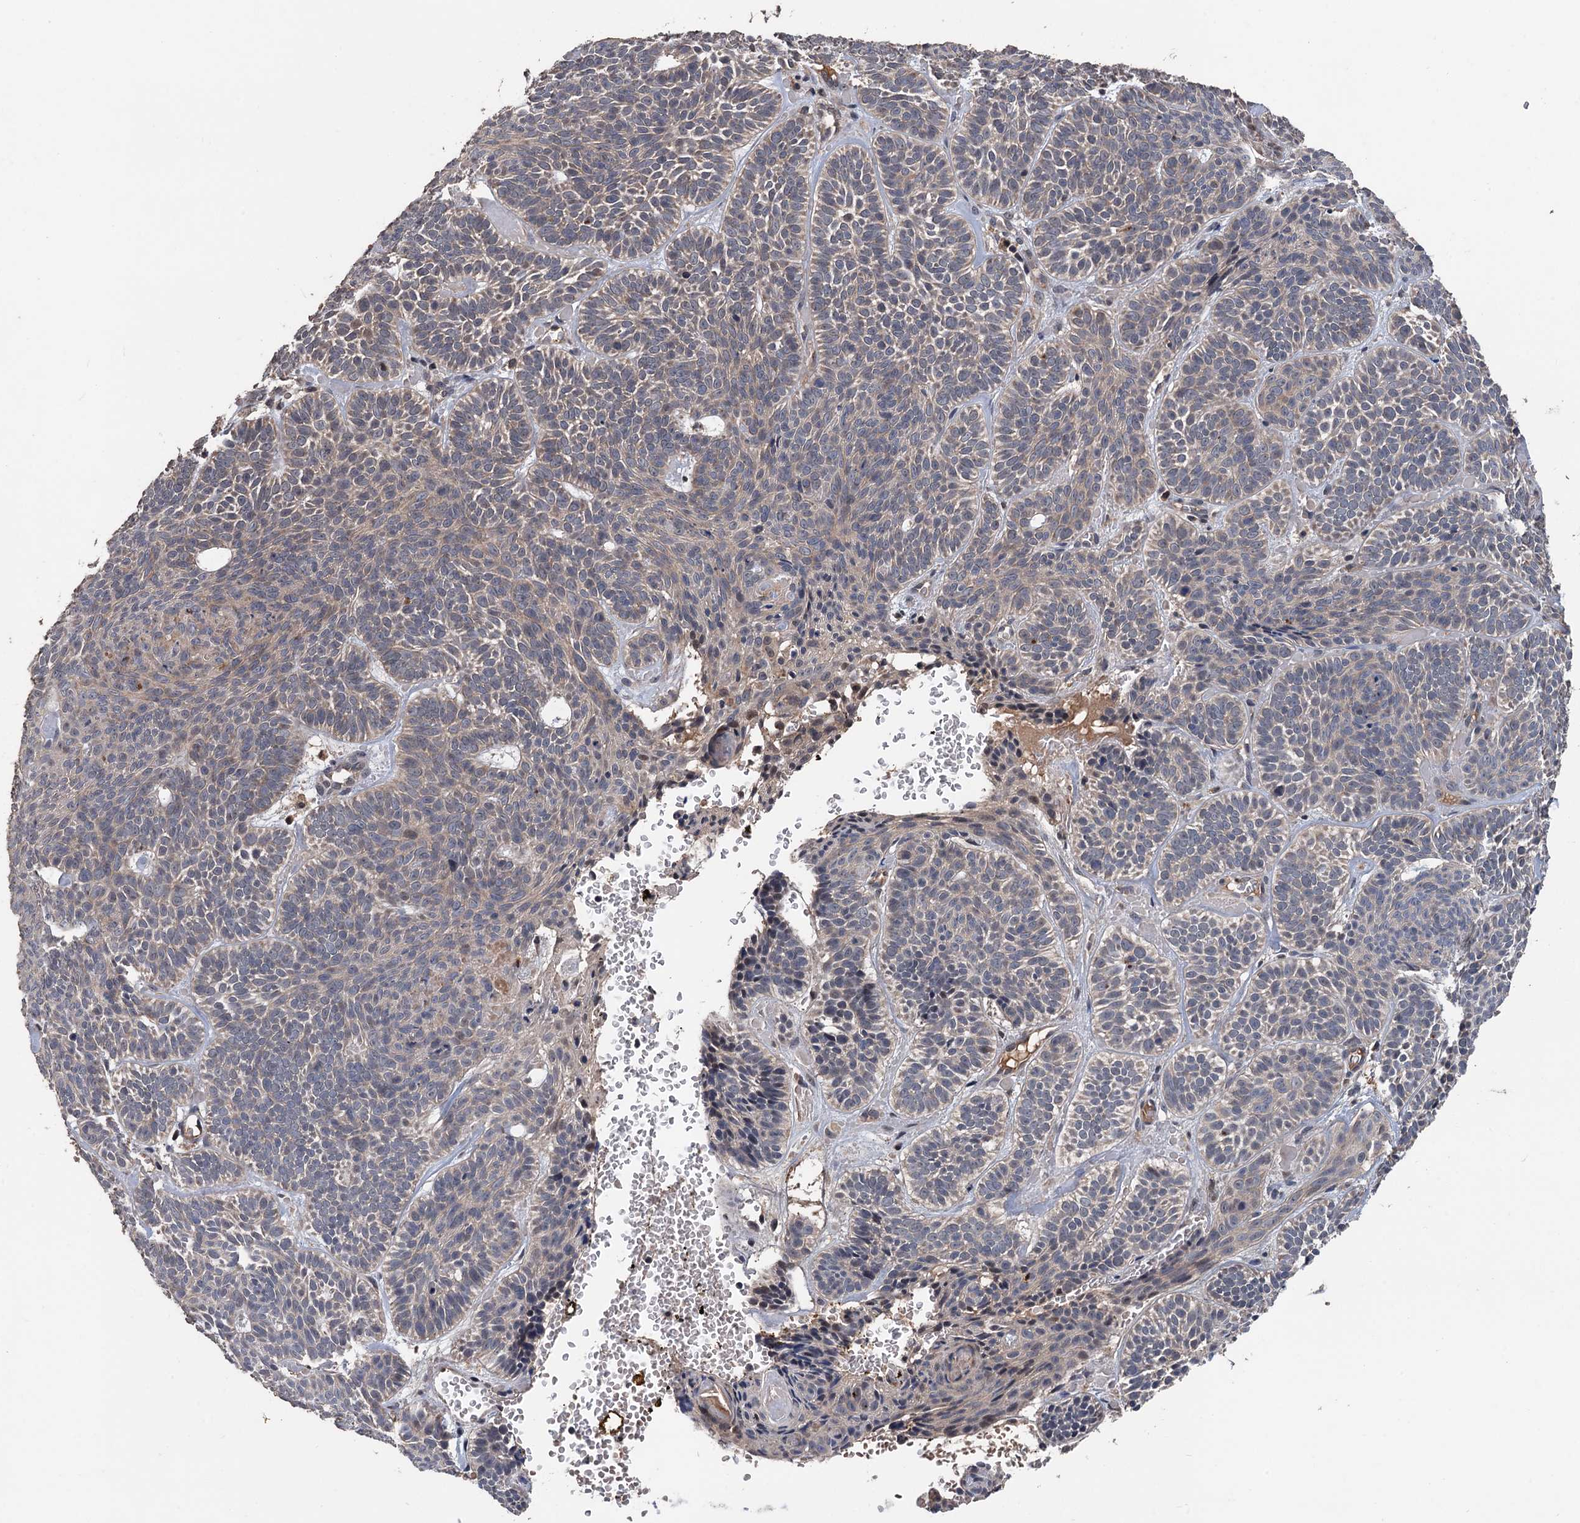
{"staining": {"intensity": "weak", "quantity": "<25%", "location": "cytoplasmic/membranous"}, "tissue": "skin cancer", "cell_type": "Tumor cells", "image_type": "cancer", "snomed": [{"axis": "morphology", "description": "Basal cell carcinoma"}, {"axis": "topography", "description": "Skin"}], "caption": "Immunohistochemical staining of human basal cell carcinoma (skin) displays no significant positivity in tumor cells.", "gene": "ZNF438", "patient": {"sex": "male", "age": 85}}